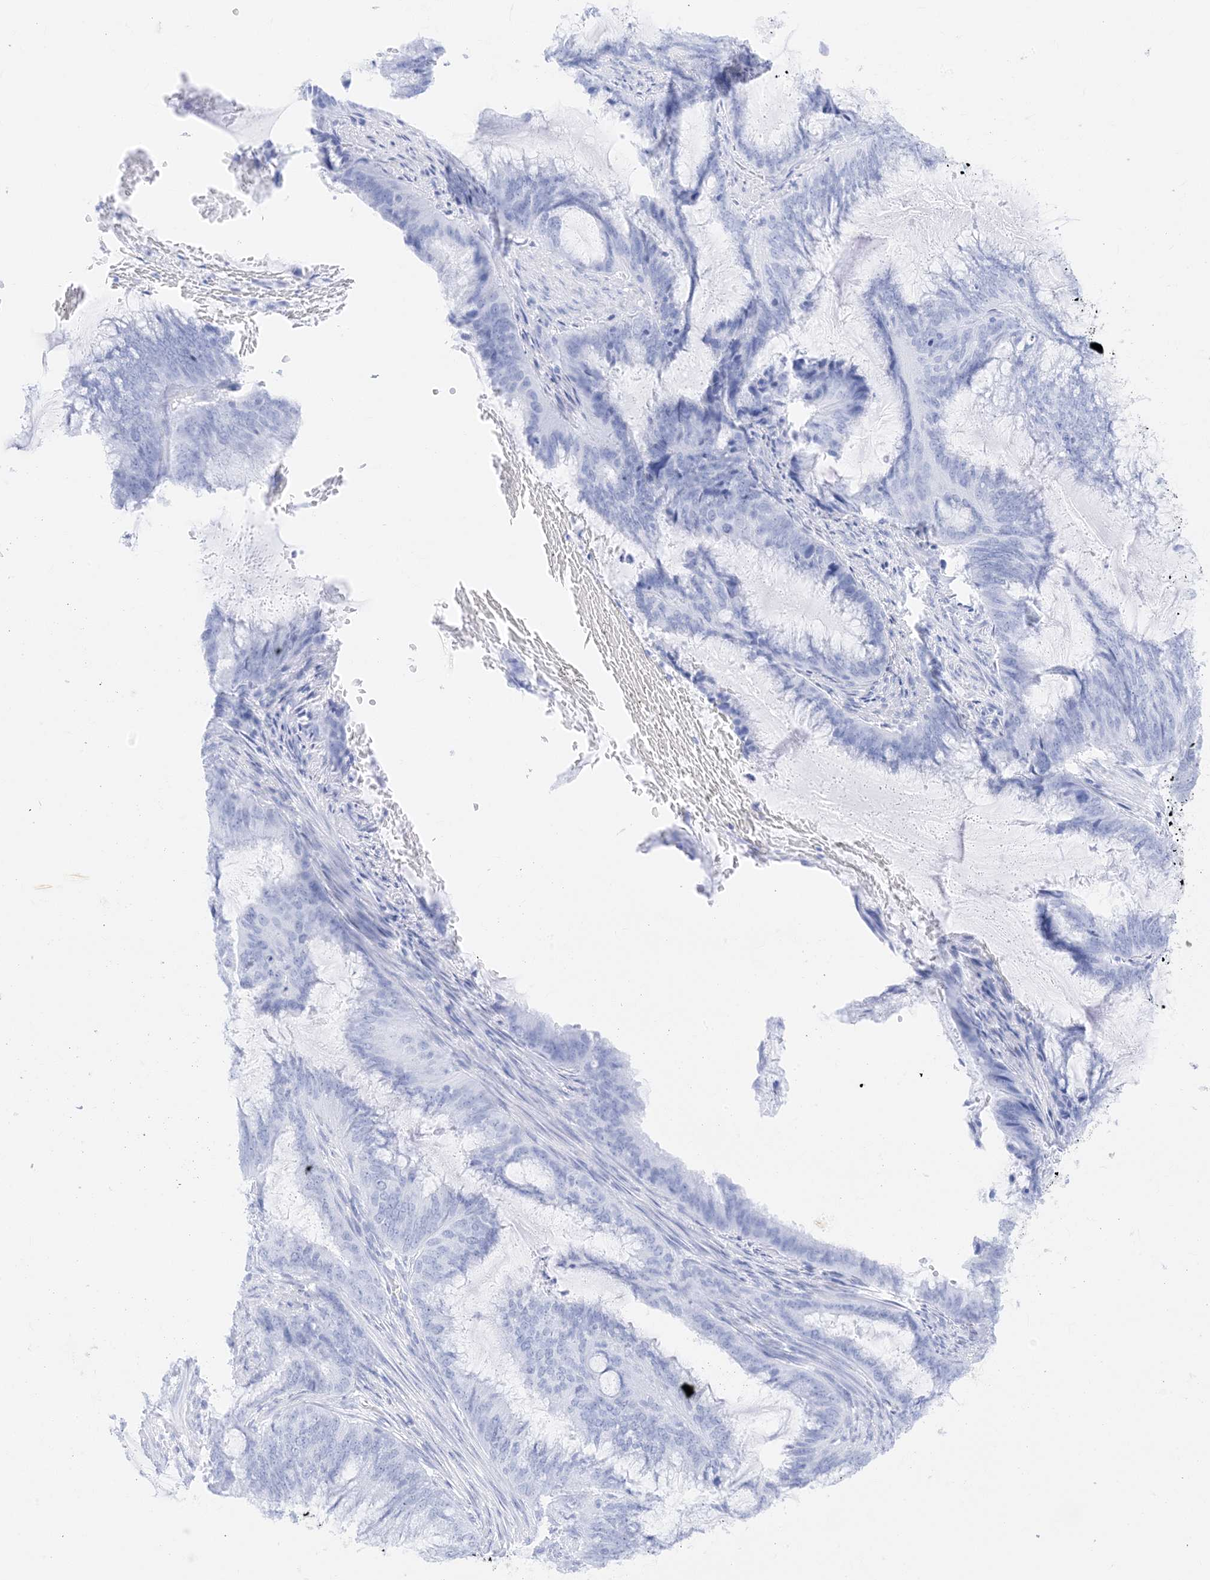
{"staining": {"intensity": "negative", "quantity": "none", "location": "none"}, "tissue": "endometrial cancer", "cell_type": "Tumor cells", "image_type": "cancer", "snomed": [{"axis": "morphology", "description": "Adenocarcinoma, NOS"}, {"axis": "topography", "description": "Endometrium"}], "caption": "There is no significant positivity in tumor cells of adenocarcinoma (endometrial).", "gene": "MUC17", "patient": {"sex": "female", "age": 51}}